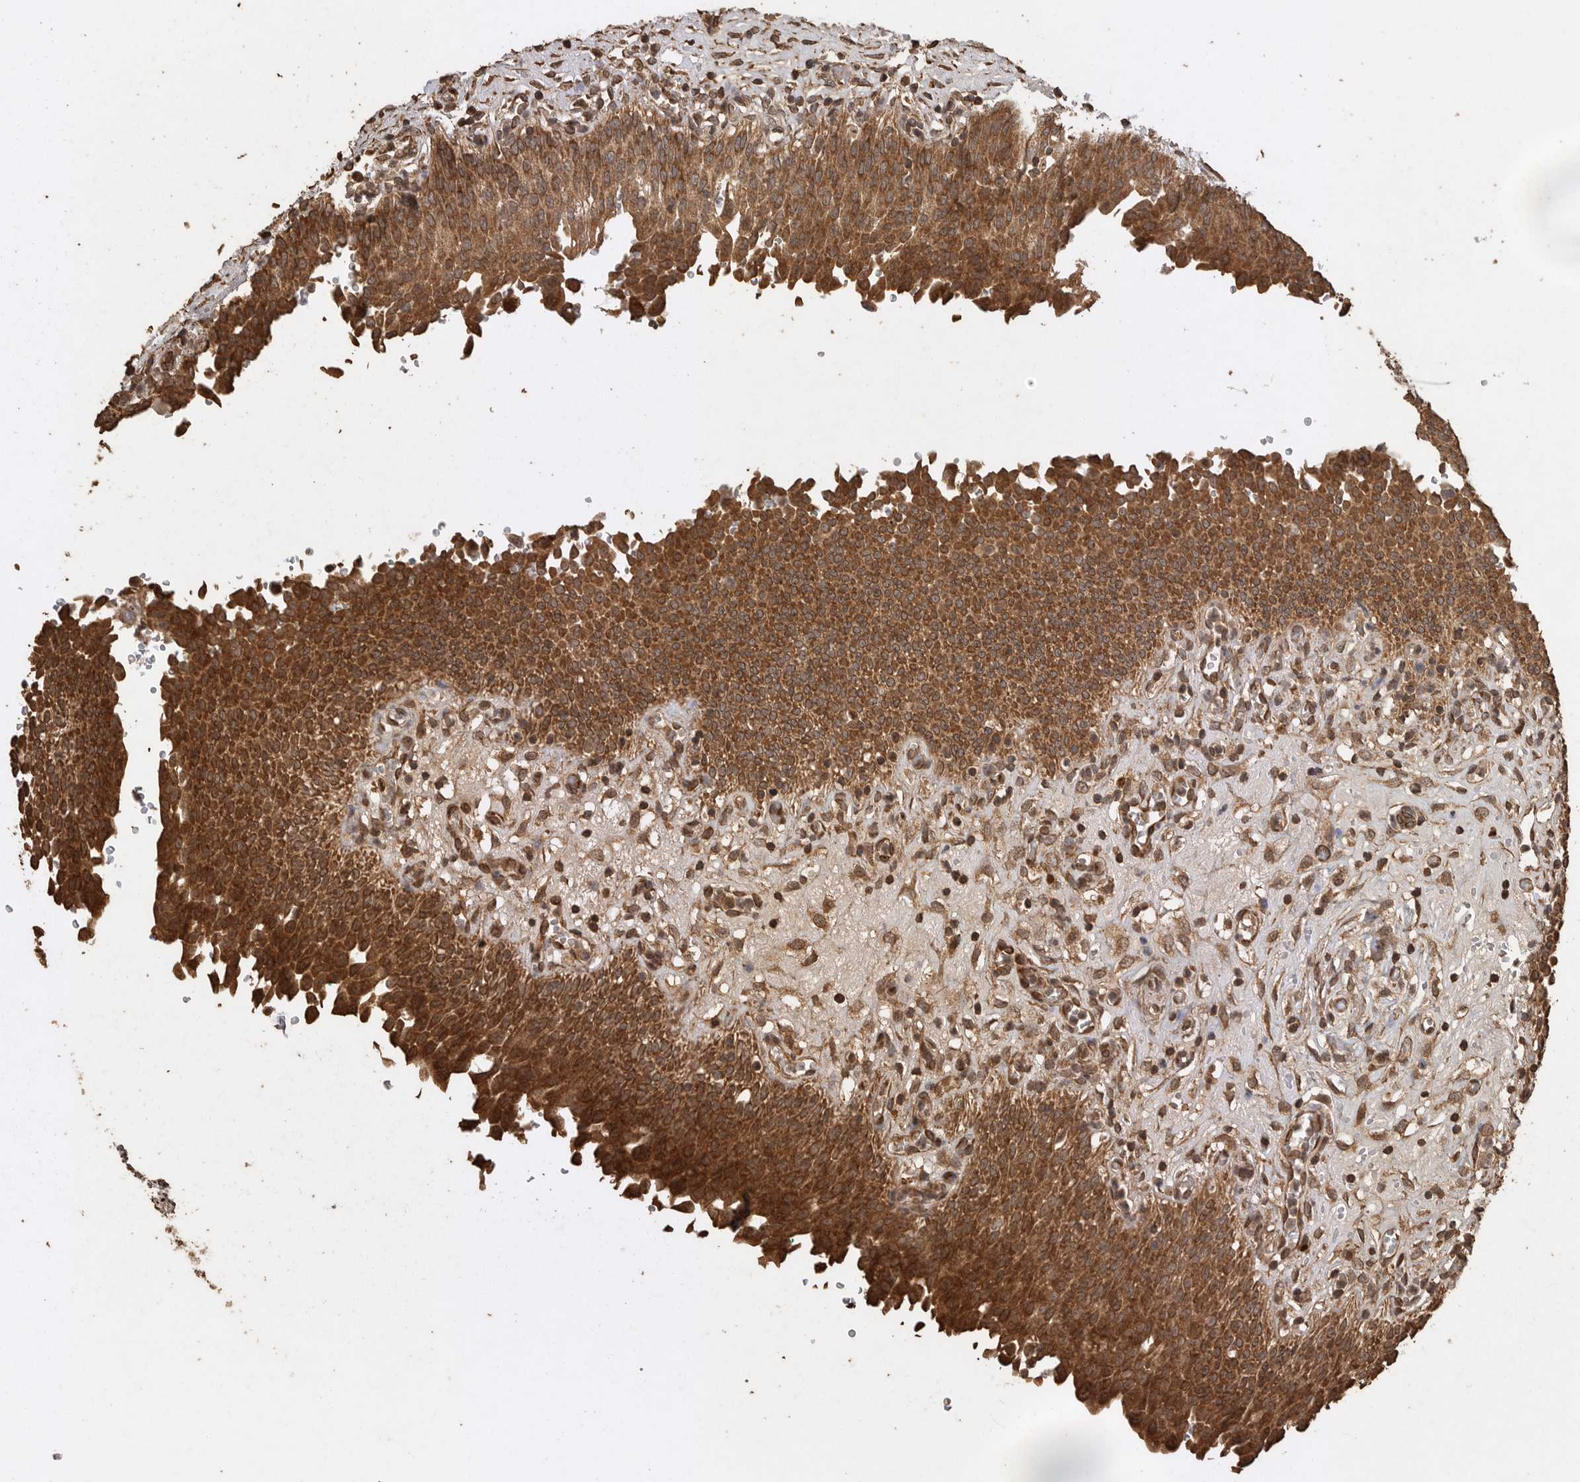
{"staining": {"intensity": "strong", "quantity": ">75%", "location": "cytoplasmic/membranous"}, "tissue": "urinary bladder", "cell_type": "Urothelial cells", "image_type": "normal", "snomed": [{"axis": "morphology", "description": "Urothelial carcinoma, High grade"}, {"axis": "topography", "description": "Urinary bladder"}], "caption": "Protein expression analysis of unremarkable urinary bladder displays strong cytoplasmic/membranous expression in about >75% of urothelial cells. The protein is shown in brown color, while the nuclei are stained blue.", "gene": "PINK1", "patient": {"sex": "male", "age": 46}}